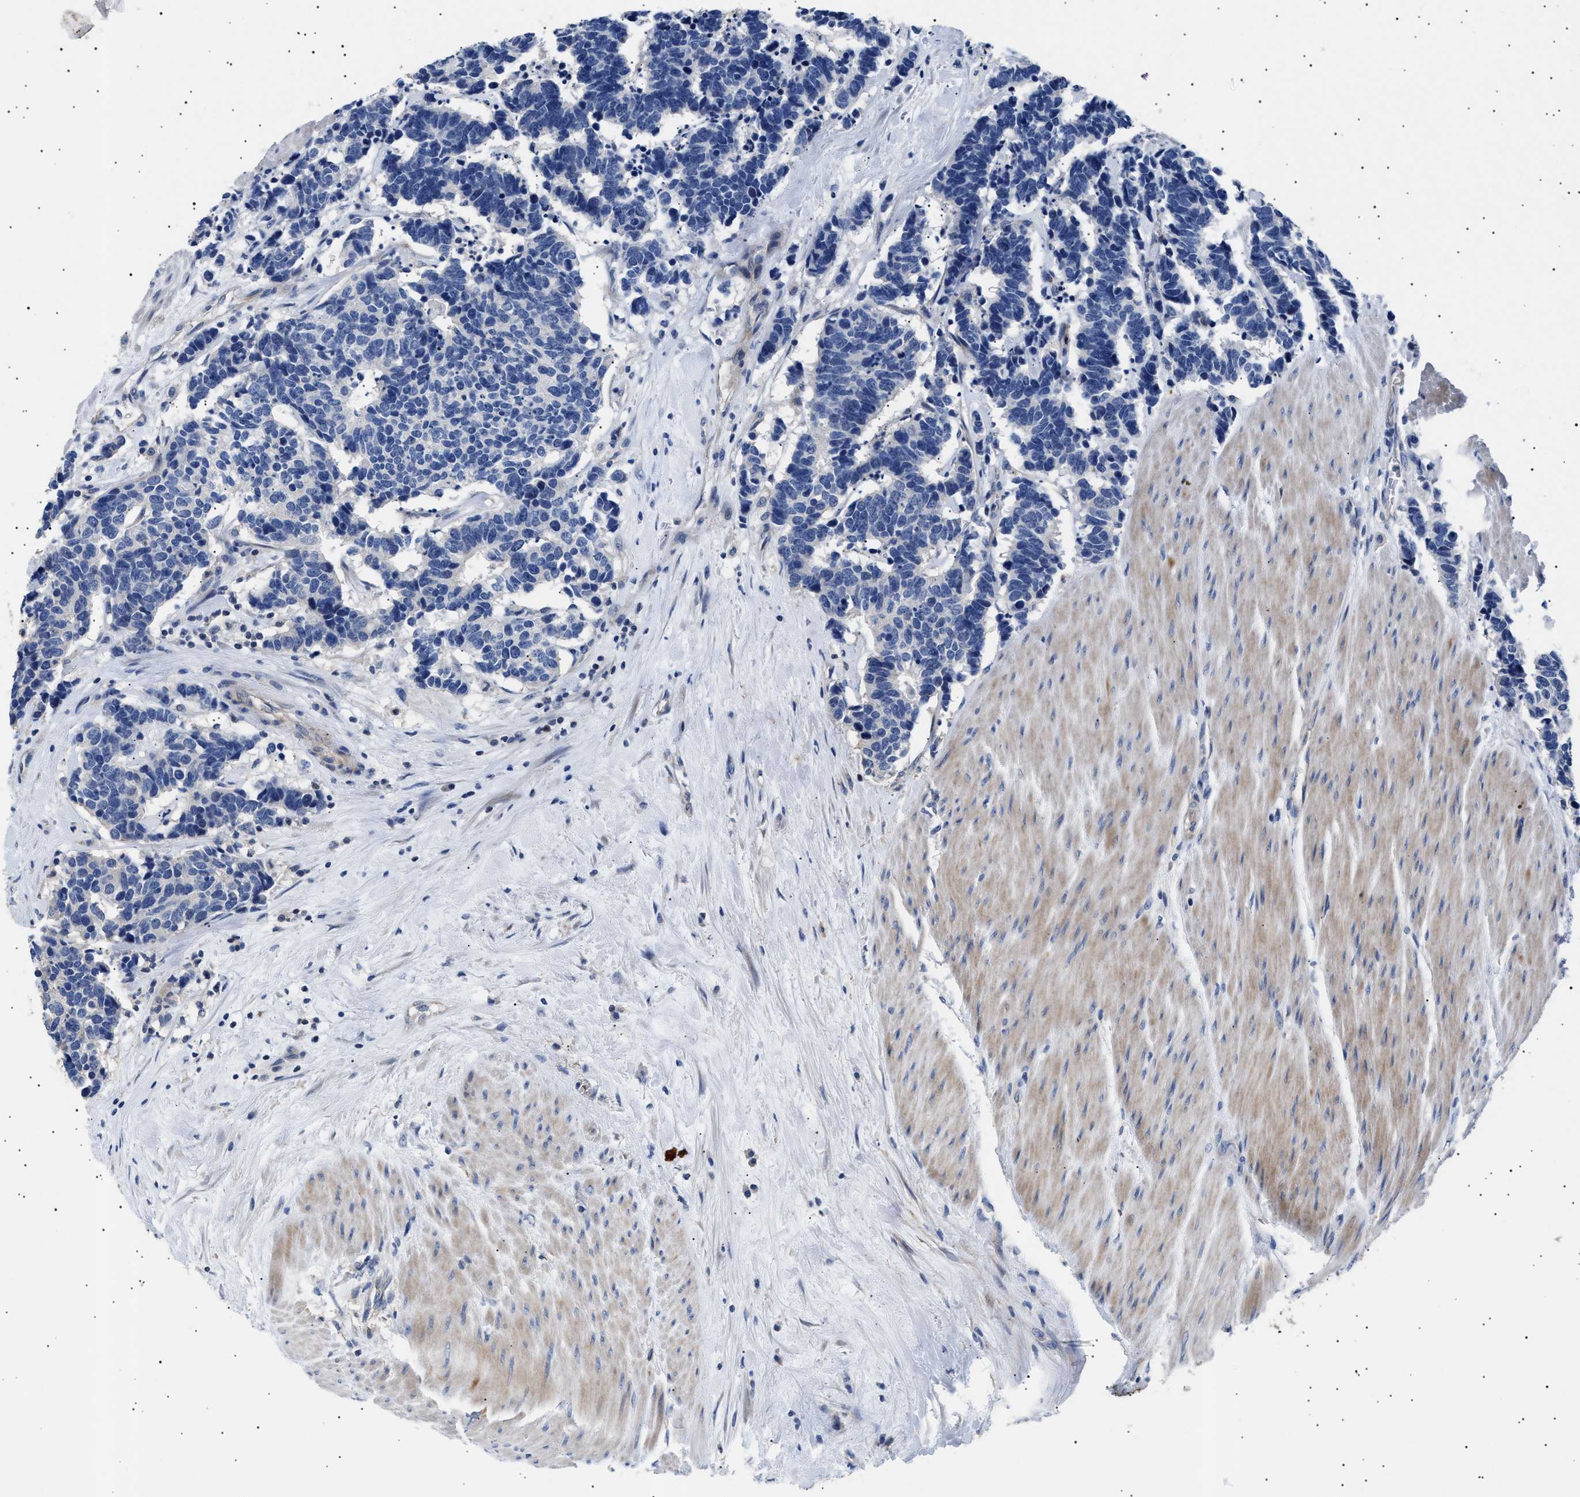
{"staining": {"intensity": "negative", "quantity": "none", "location": "none"}, "tissue": "carcinoid", "cell_type": "Tumor cells", "image_type": "cancer", "snomed": [{"axis": "morphology", "description": "Carcinoma, NOS"}, {"axis": "morphology", "description": "Carcinoid, malignant, NOS"}, {"axis": "topography", "description": "Urinary bladder"}], "caption": "Tumor cells are negative for protein expression in human carcinoma.", "gene": "HEMGN", "patient": {"sex": "male", "age": 57}}